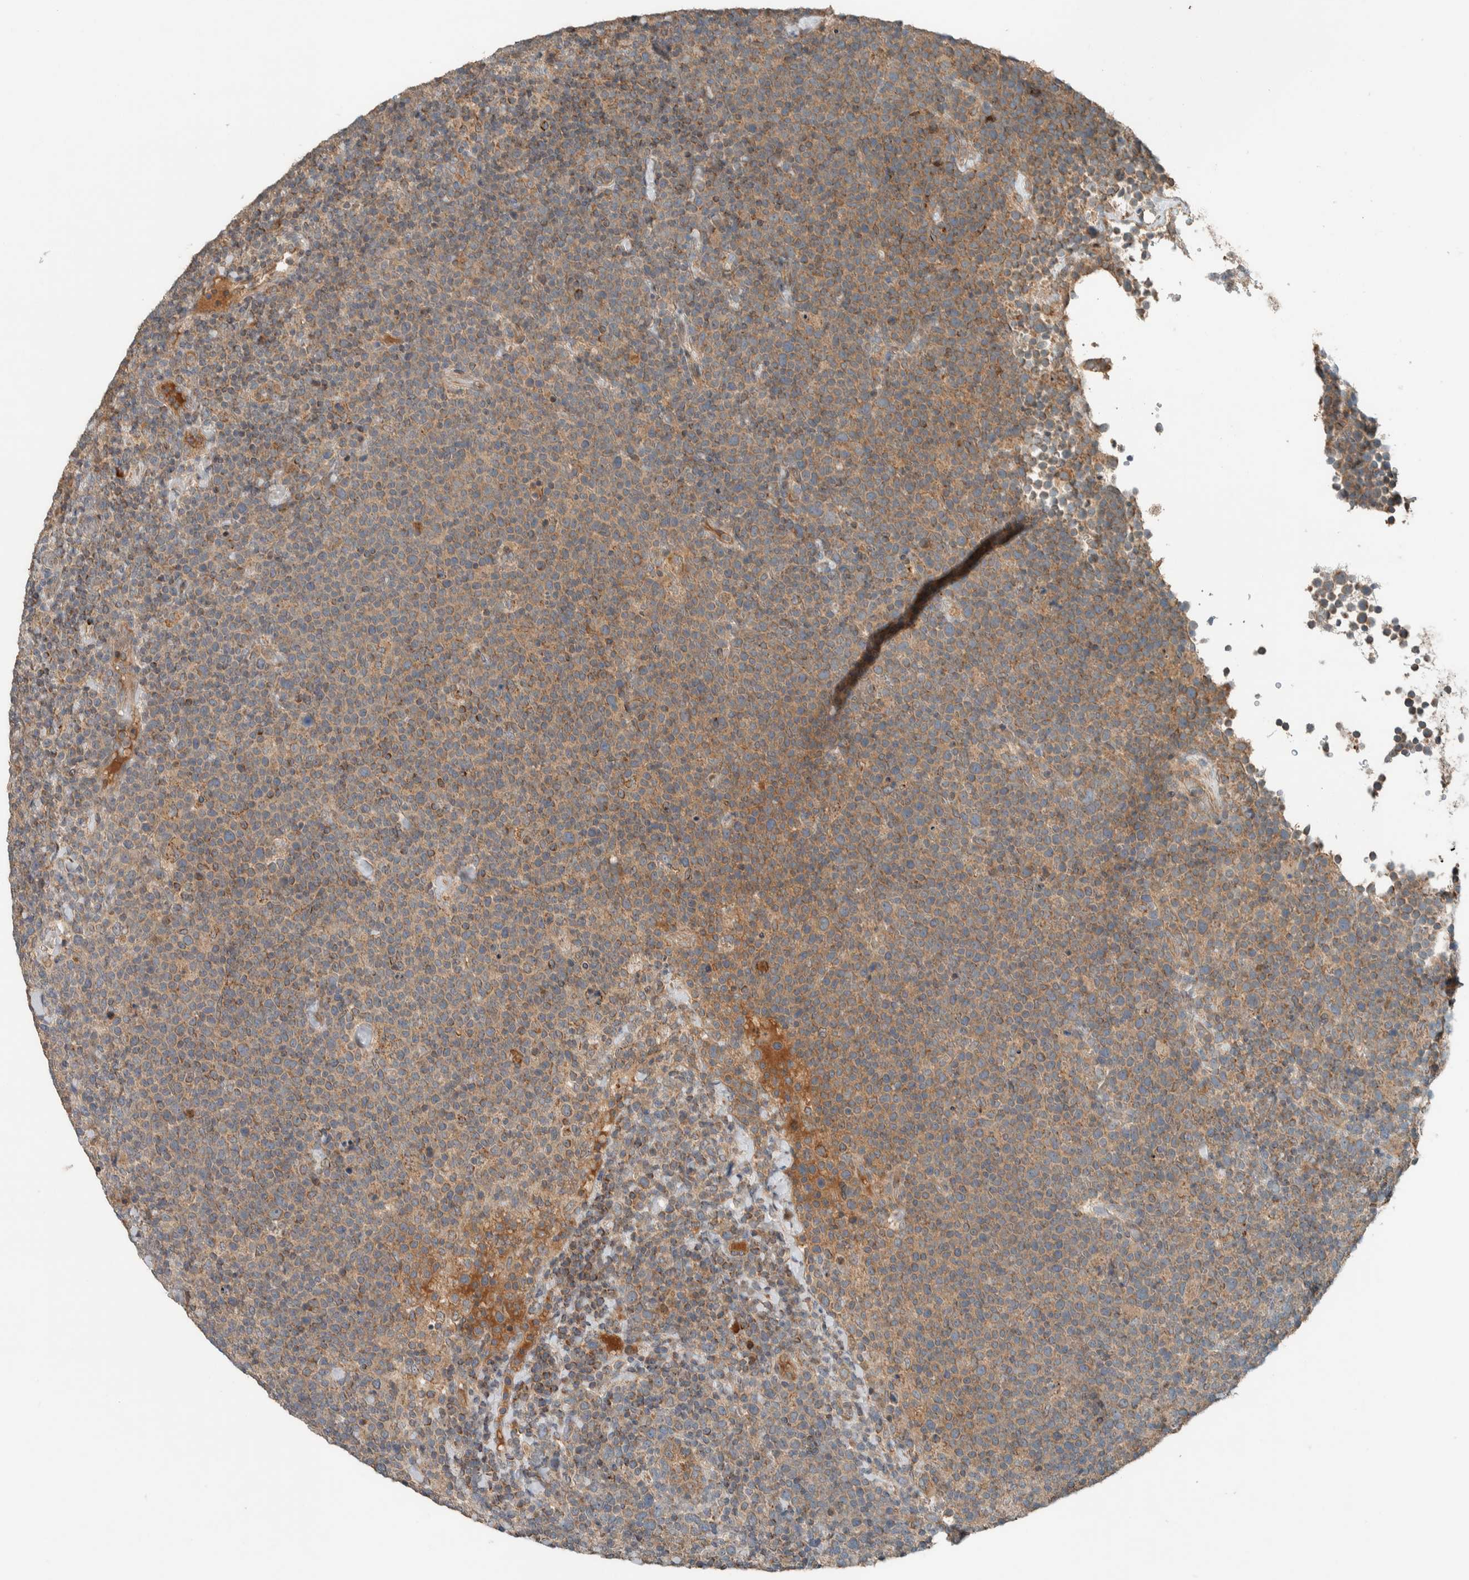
{"staining": {"intensity": "moderate", "quantity": ">75%", "location": "cytoplasmic/membranous"}, "tissue": "lymphoma", "cell_type": "Tumor cells", "image_type": "cancer", "snomed": [{"axis": "morphology", "description": "Malignant lymphoma, non-Hodgkin's type, High grade"}, {"axis": "topography", "description": "Lymph node"}], "caption": "The immunohistochemical stain shows moderate cytoplasmic/membranous positivity in tumor cells of malignant lymphoma, non-Hodgkin's type (high-grade) tissue.", "gene": "NBR1", "patient": {"sex": "male", "age": 61}}